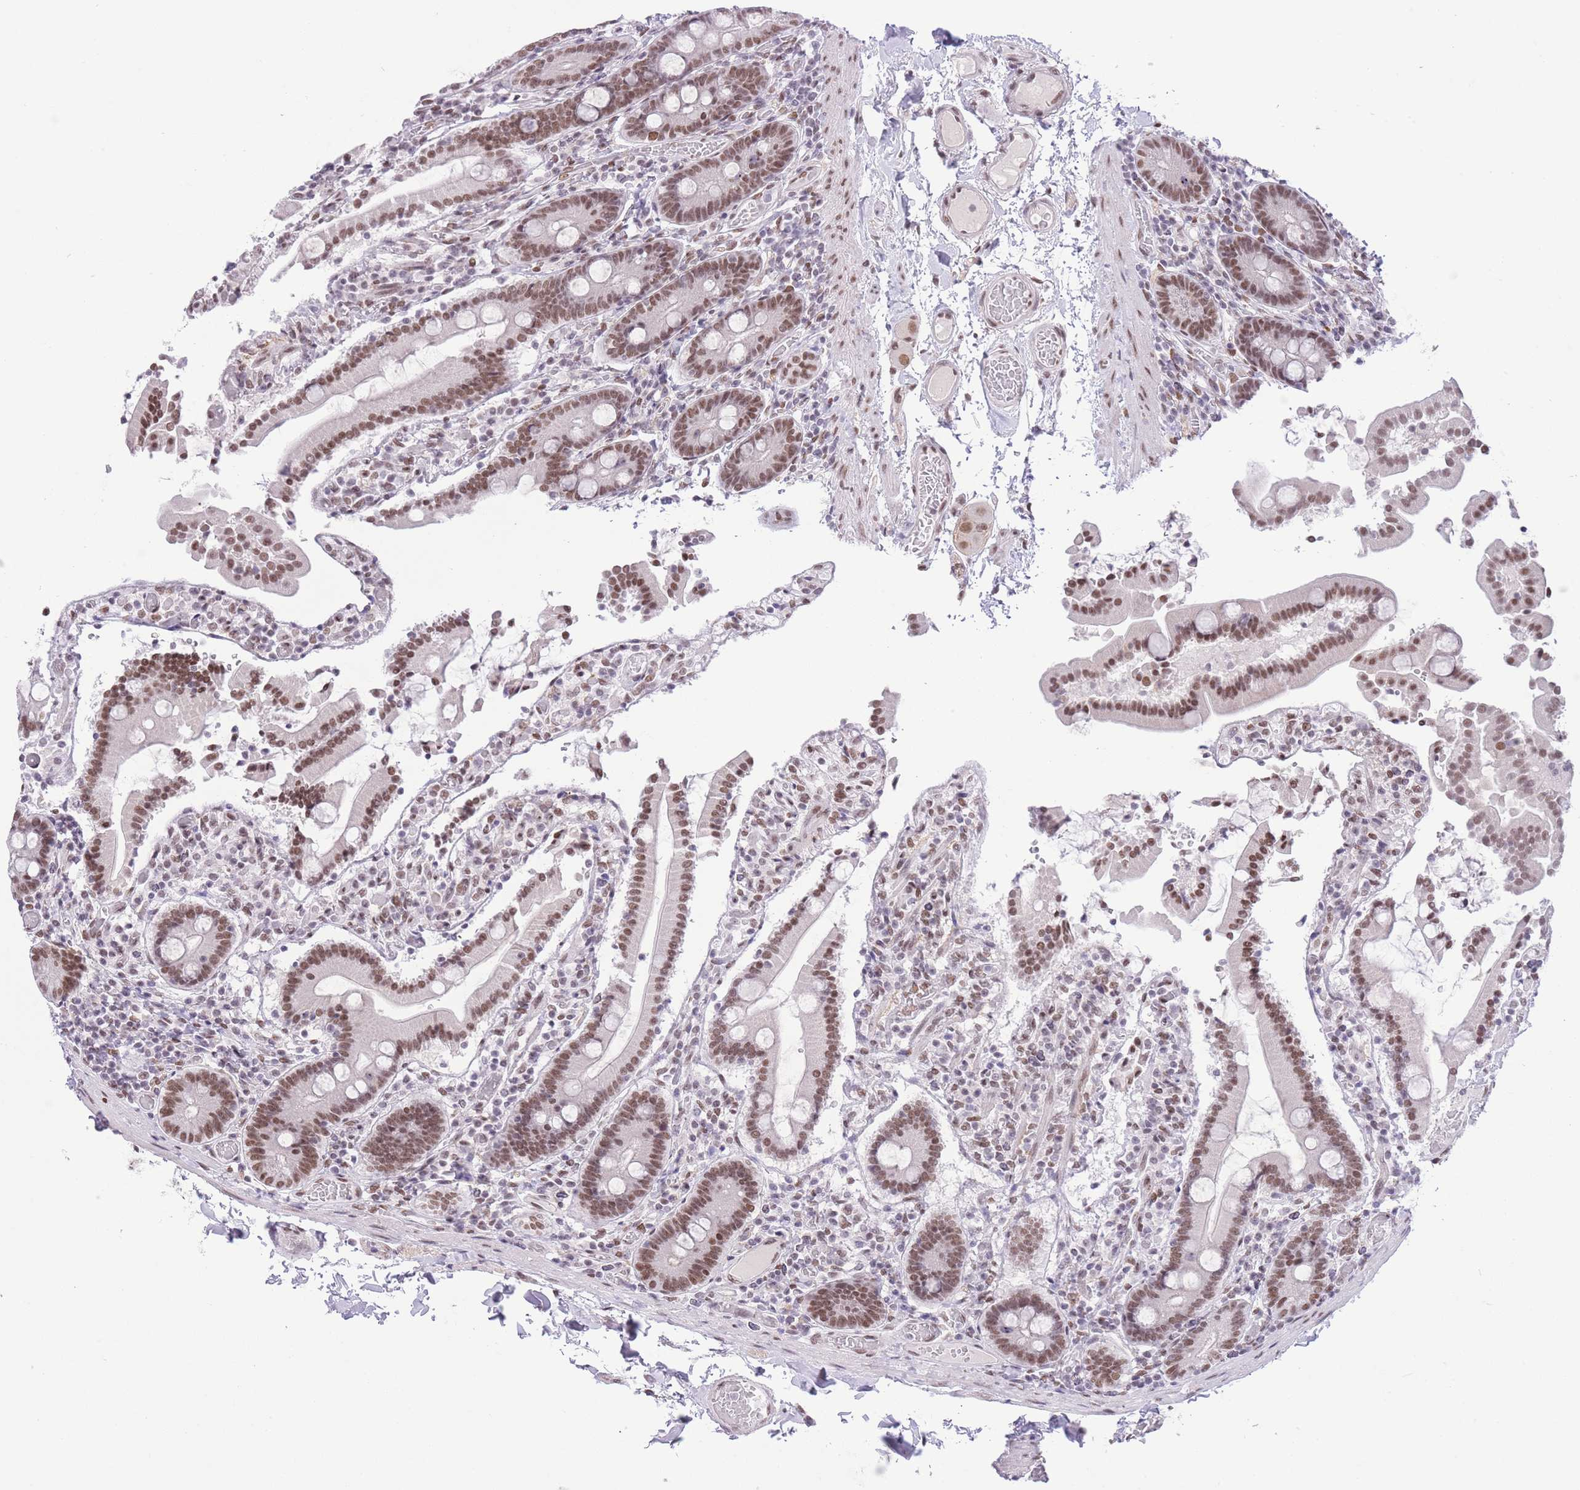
{"staining": {"intensity": "moderate", "quantity": ">75%", "location": "nuclear"}, "tissue": "duodenum", "cell_type": "Glandular cells", "image_type": "normal", "snomed": [{"axis": "morphology", "description": "Normal tissue, NOS"}, {"axis": "topography", "description": "Duodenum"}], "caption": "Unremarkable duodenum exhibits moderate nuclear positivity in approximately >75% of glandular cells.", "gene": "ZBED5", "patient": {"sex": "male", "age": 55}}